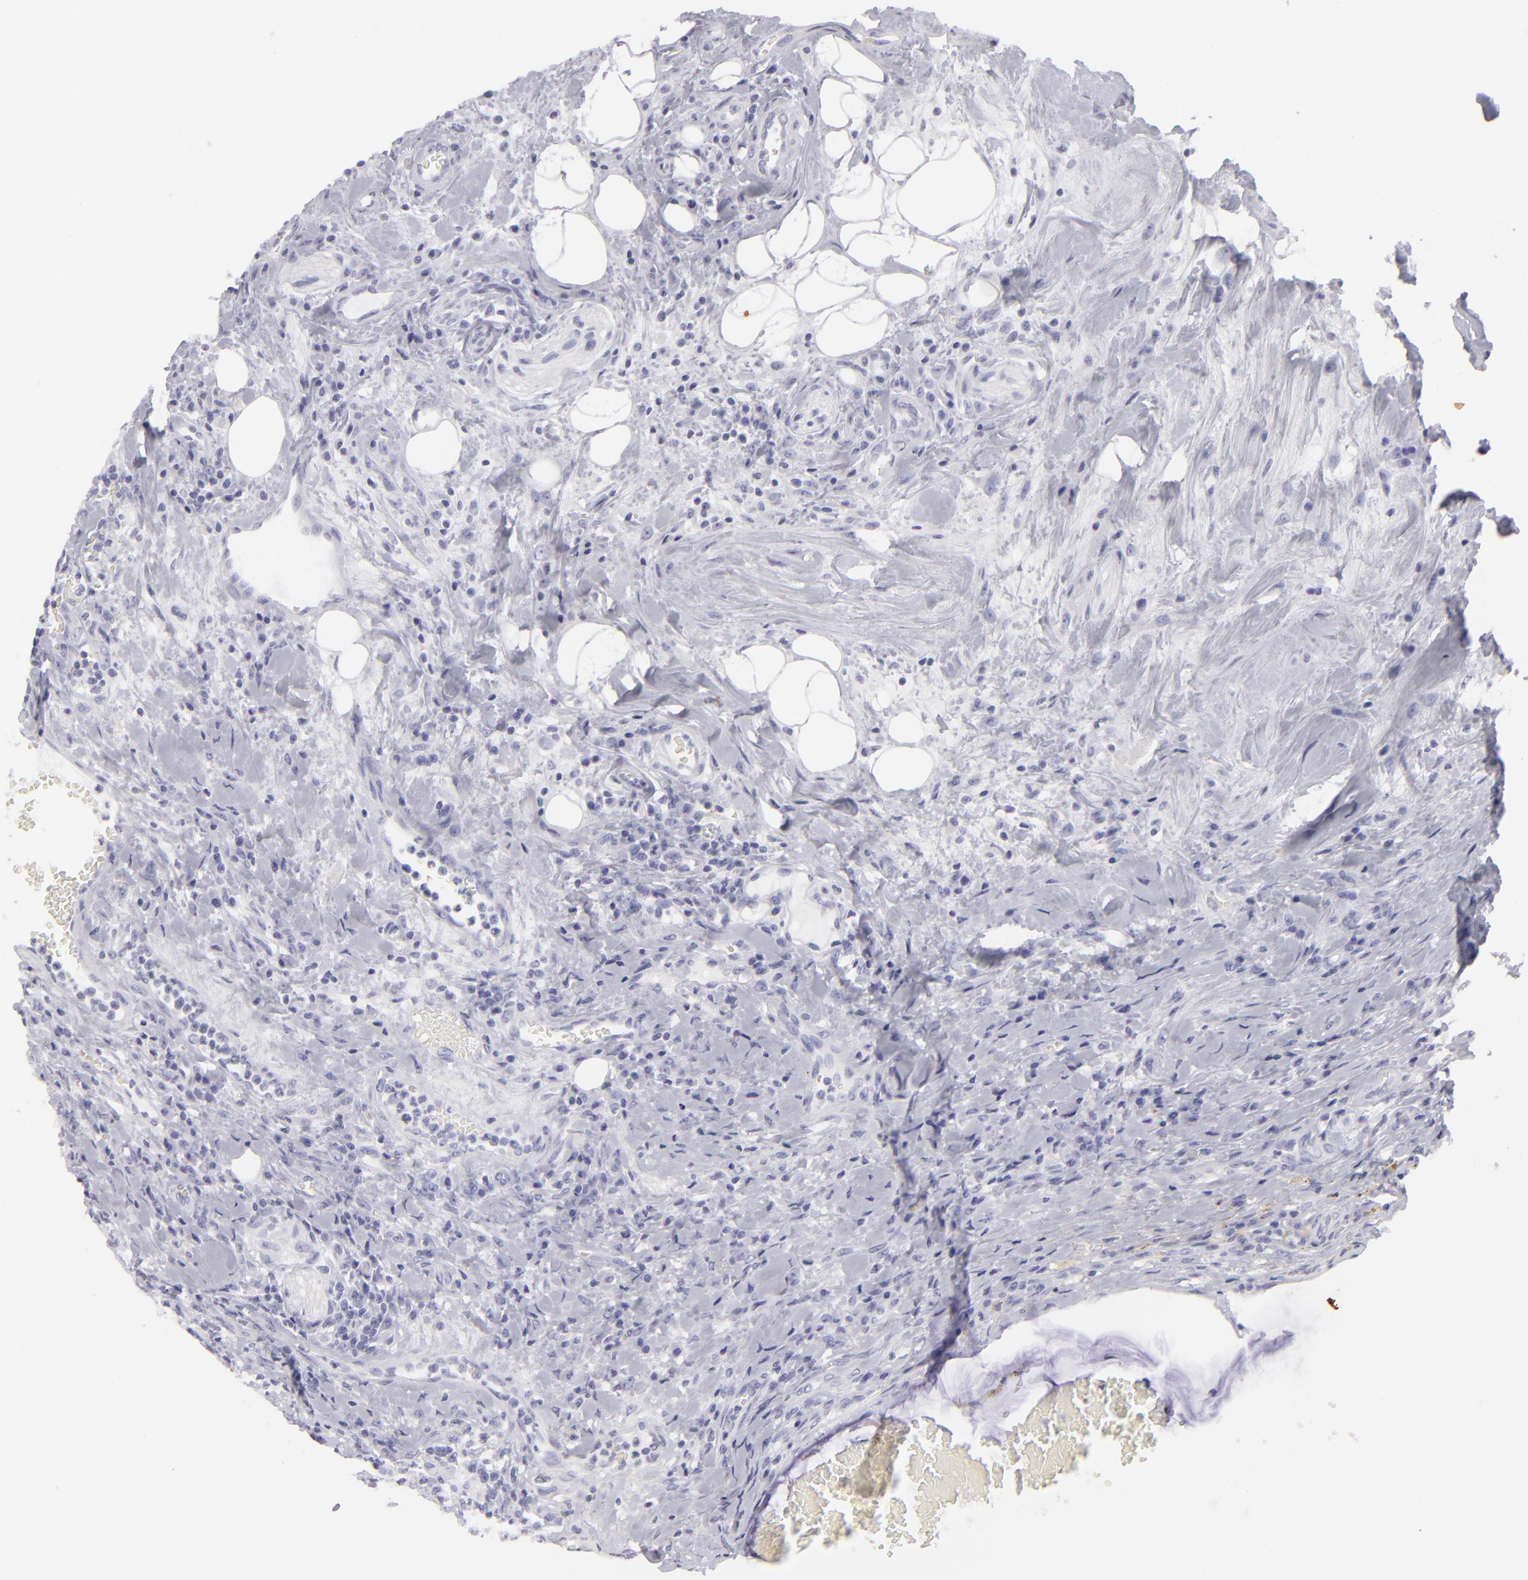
{"staining": {"intensity": "negative", "quantity": "none", "location": "none"}, "tissue": "colorectal cancer", "cell_type": "Tumor cells", "image_type": "cancer", "snomed": [{"axis": "morphology", "description": "Adenocarcinoma, NOS"}, {"axis": "topography", "description": "Colon"}], "caption": "Tumor cells are negative for protein expression in human colorectal adenocarcinoma.", "gene": "KRT1", "patient": {"sex": "male", "age": 54}}